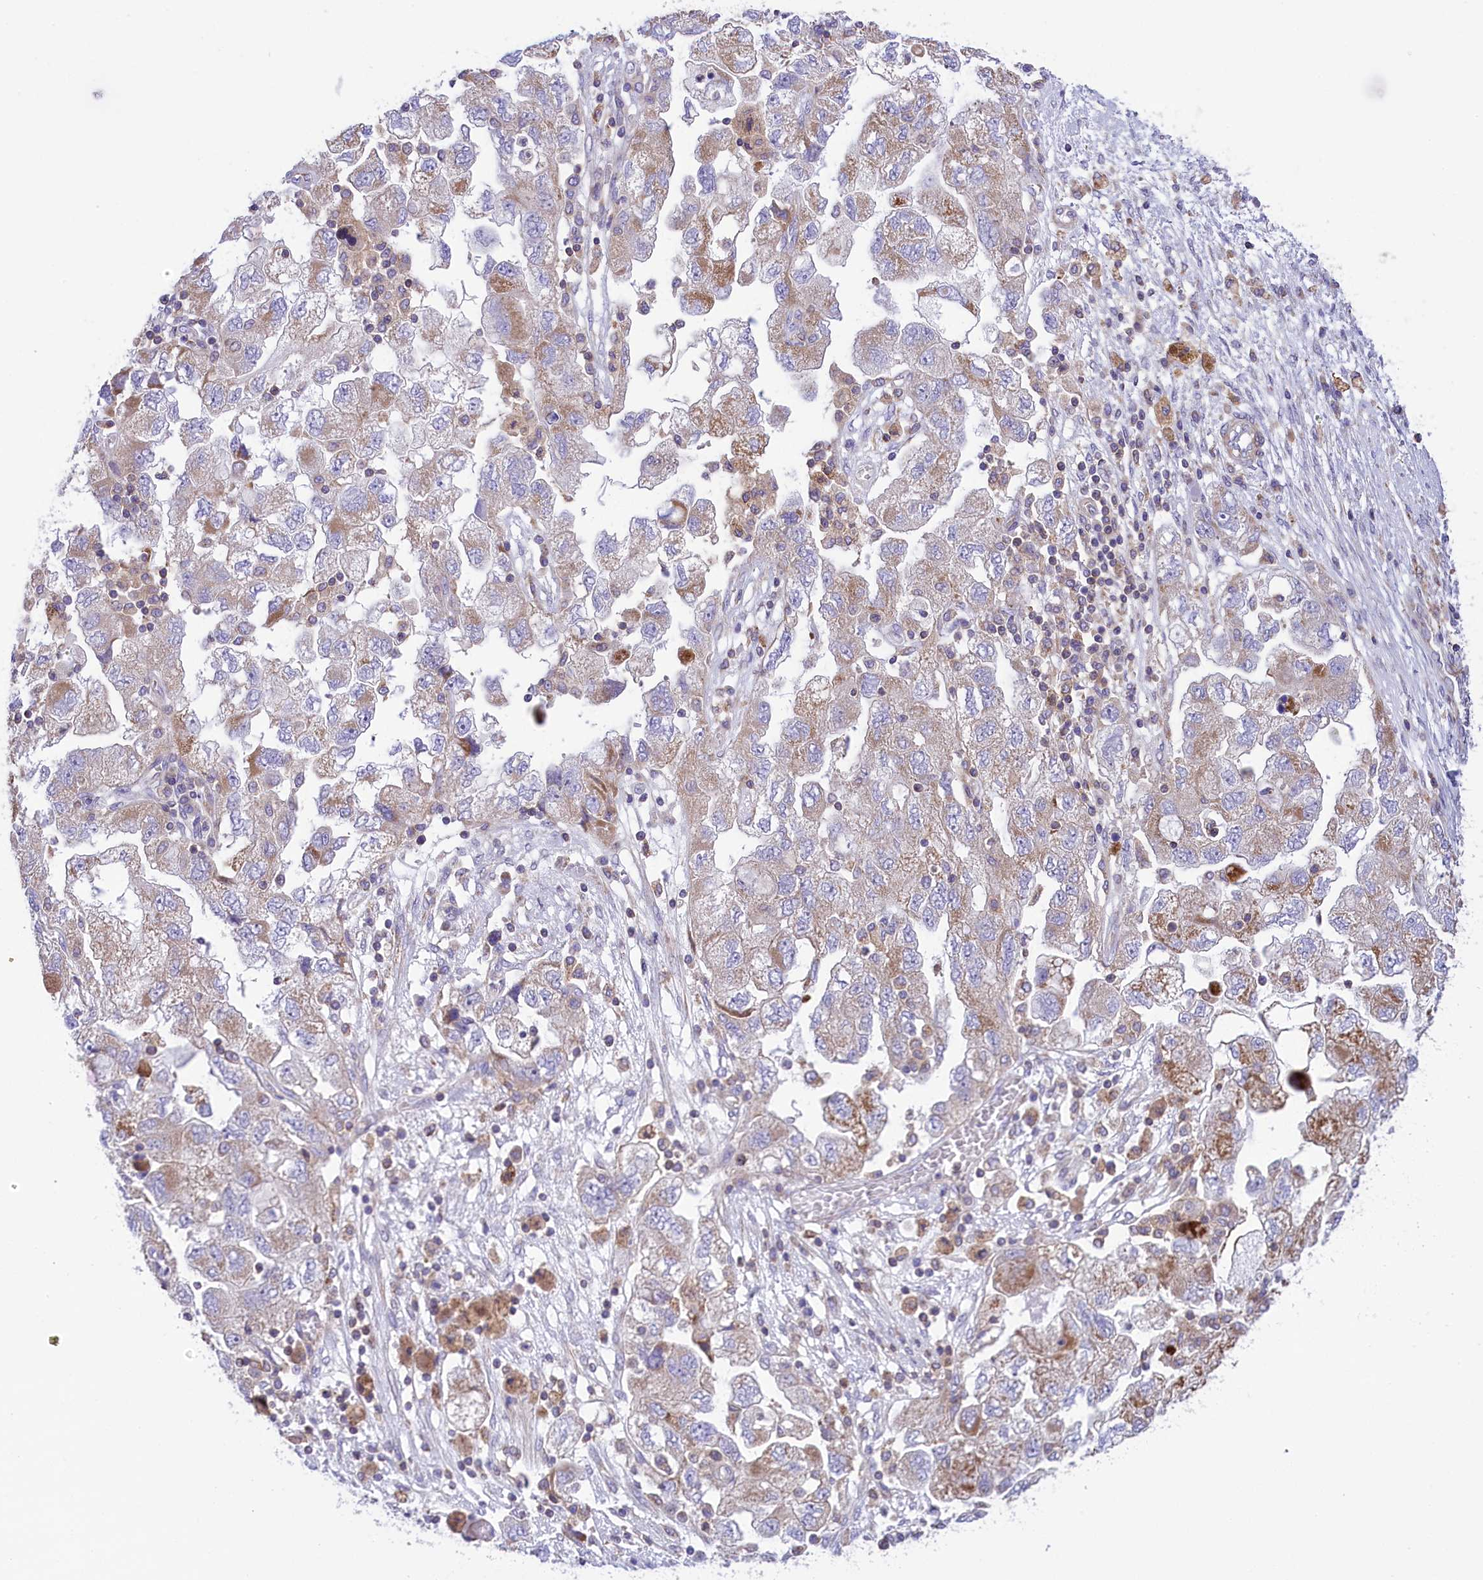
{"staining": {"intensity": "moderate", "quantity": "<25%", "location": "cytoplasmic/membranous"}, "tissue": "ovarian cancer", "cell_type": "Tumor cells", "image_type": "cancer", "snomed": [{"axis": "morphology", "description": "Carcinoma, NOS"}, {"axis": "morphology", "description": "Cystadenocarcinoma, serous, NOS"}, {"axis": "topography", "description": "Ovary"}], "caption": "The immunohistochemical stain labels moderate cytoplasmic/membranous positivity in tumor cells of ovarian cancer tissue. (Stains: DAB in brown, nuclei in blue, Microscopy: brightfield microscopy at high magnification).", "gene": "CORO7-PAM16", "patient": {"sex": "female", "age": 69}}